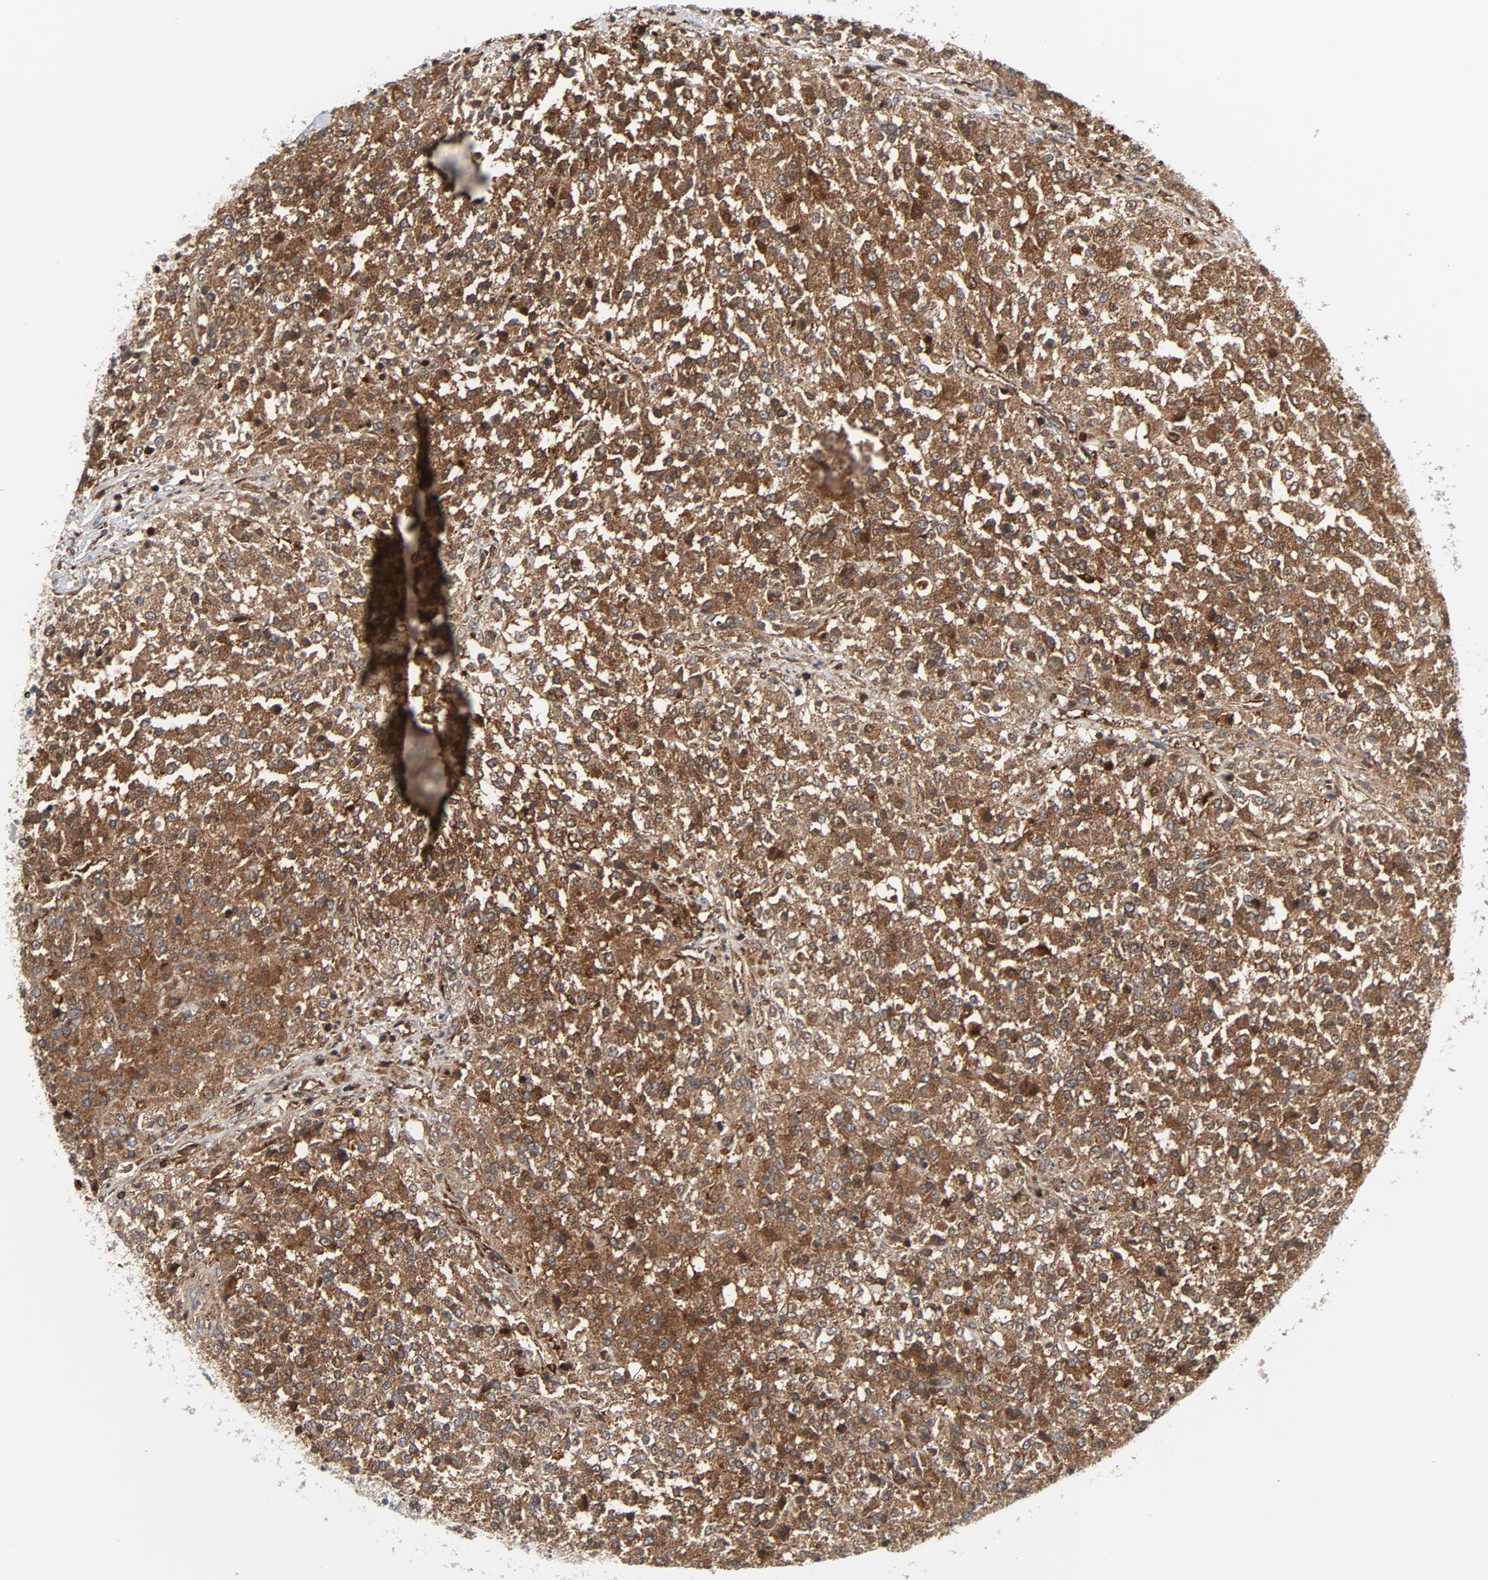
{"staining": {"intensity": "moderate", "quantity": ">75%", "location": "cytoplasmic/membranous"}, "tissue": "testis cancer", "cell_type": "Tumor cells", "image_type": "cancer", "snomed": [{"axis": "morphology", "description": "Seminoma, NOS"}, {"axis": "topography", "description": "Testis"}], "caption": "Human testis cancer (seminoma) stained with a brown dye reveals moderate cytoplasmic/membranous positive positivity in approximately >75% of tumor cells.", "gene": "YES1", "patient": {"sex": "male", "age": 59}}